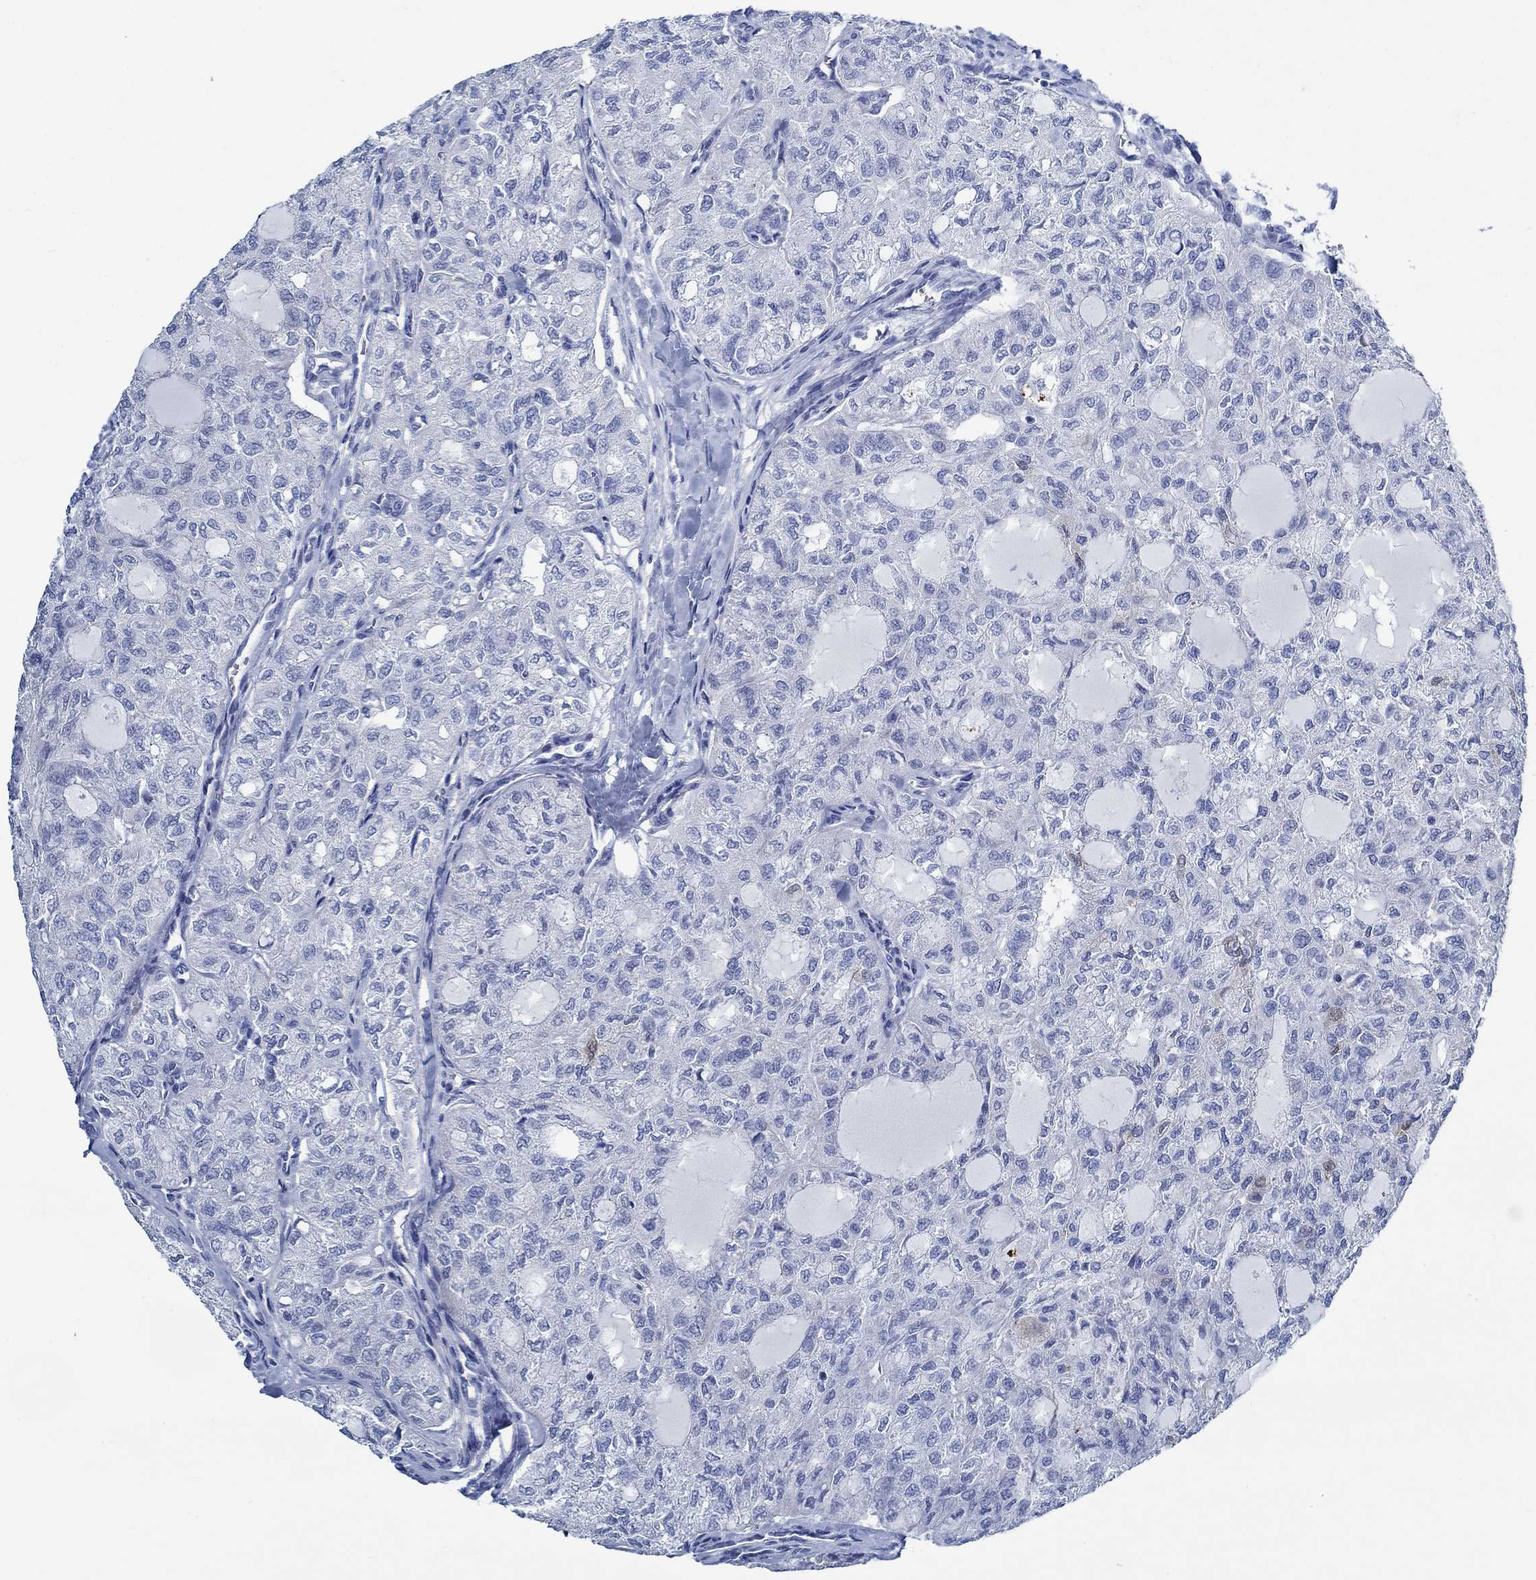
{"staining": {"intensity": "negative", "quantity": "none", "location": "none"}, "tissue": "thyroid cancer", "cell_type": "Tumor cells", "image_type": "cancer", "snomed": [{"axis": "morphology", "description": "Follicular adenoma carcinoma, NOS"}, {"axis": "topography", "description": "Thyroid gland"}], "caption": "A high-resolution photomicrograph shows immunohistochemistry (IHC) staining of thyroid cancer (follicular adenoma carcinoma), which reveals no significant positivity in tumor cells. (DAB (3,3'-diaminobenzidine) immunohistochemistry (IHC), high magnification).", "gene": "SVEP1", "patient": {"sex": "male", "age": 75}}